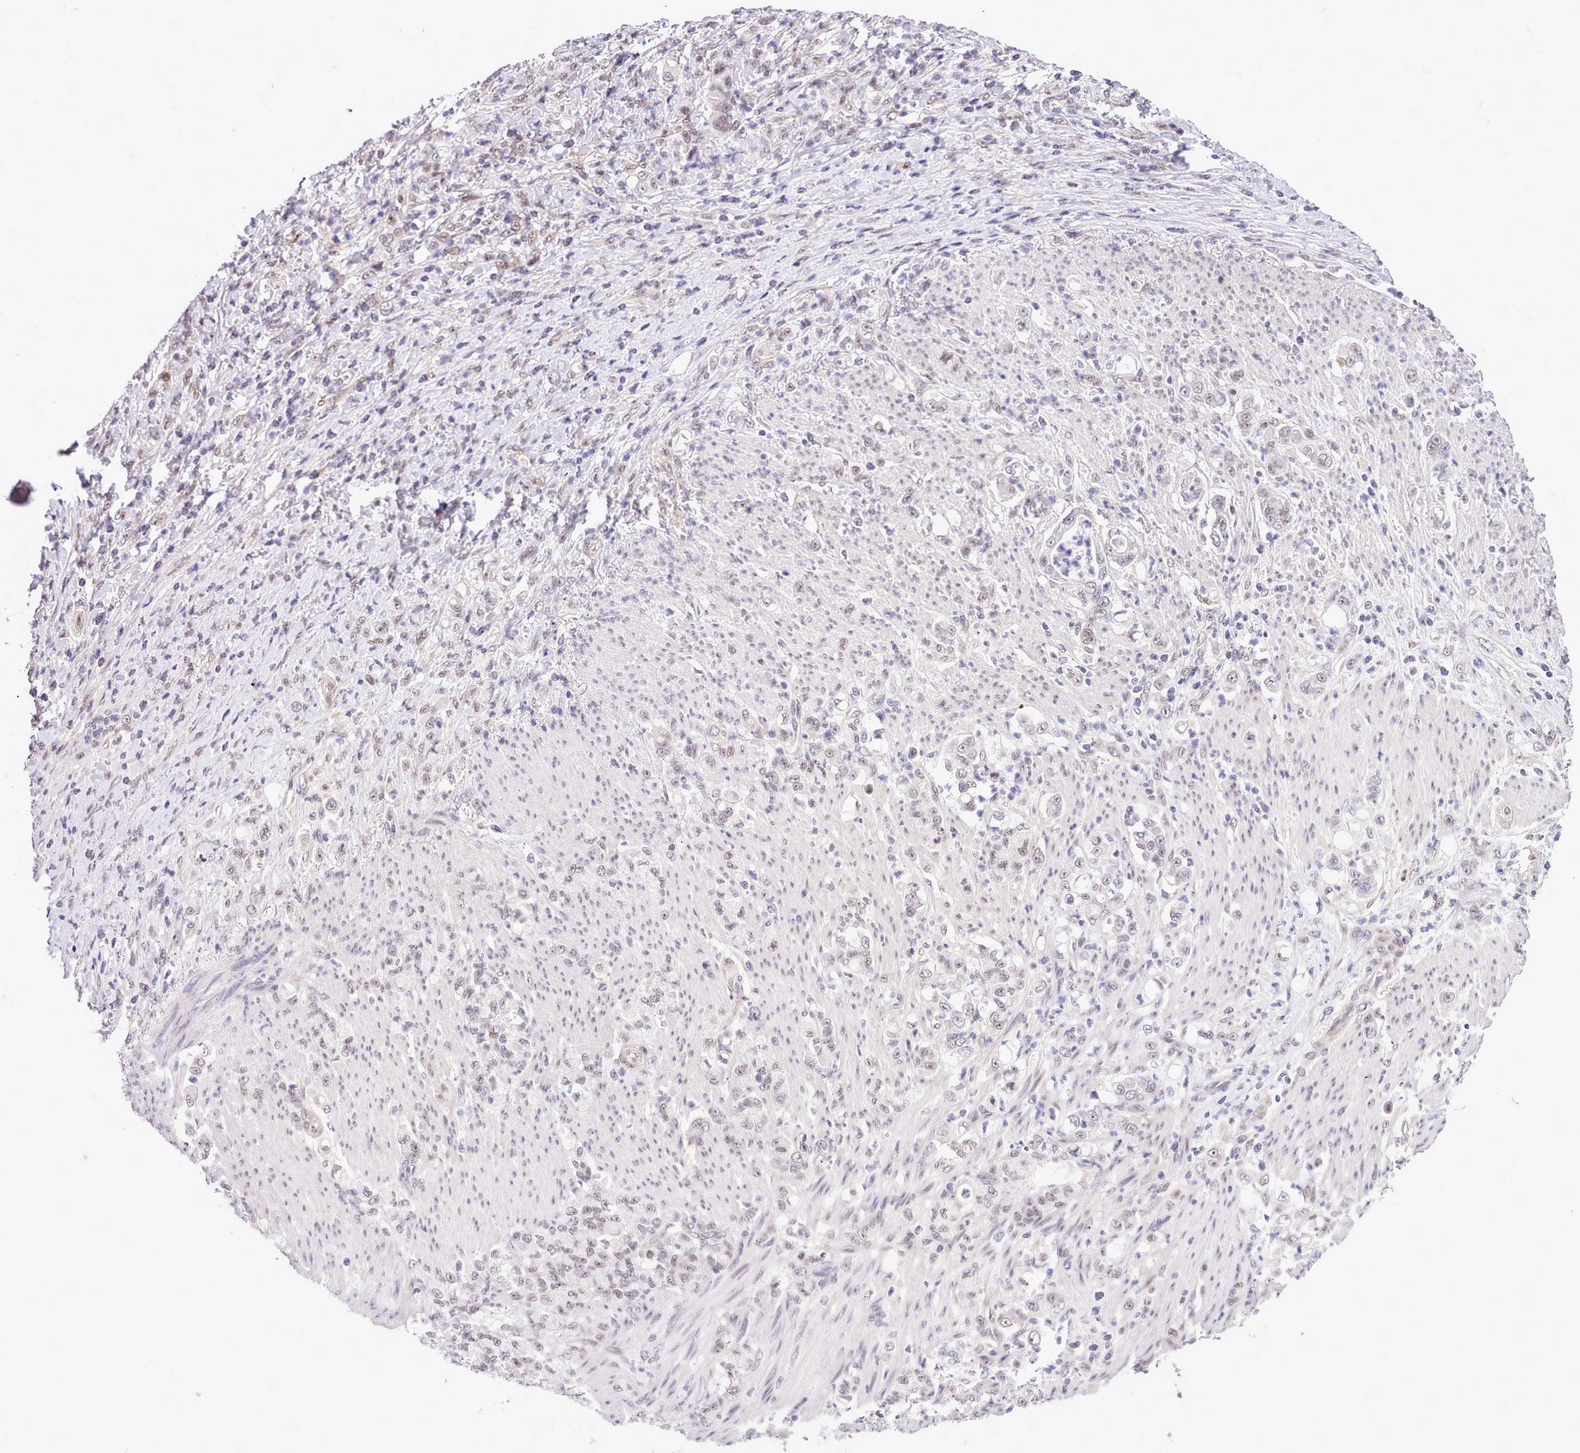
{"staining": {"intensity": "weak", "quantity": "<25%", "location": "nuclear"}, "tissue": "stomach cancer", "cell_type": "Tumor cells", "image_type": "cancer", "snomed": [{"axis": "morphology", "description": "Normal tissue, NOS"}, {"axis": "morphology", "description": "Adenocarcinoma, NOS"}, {"axis": "topography", "description": "Stomach"}], "caption": "The micrograph displays no staining of tumor cells in stomach cancer.", "gene": "HOXB7", "patient": {"sex": "female", "age": 79}}